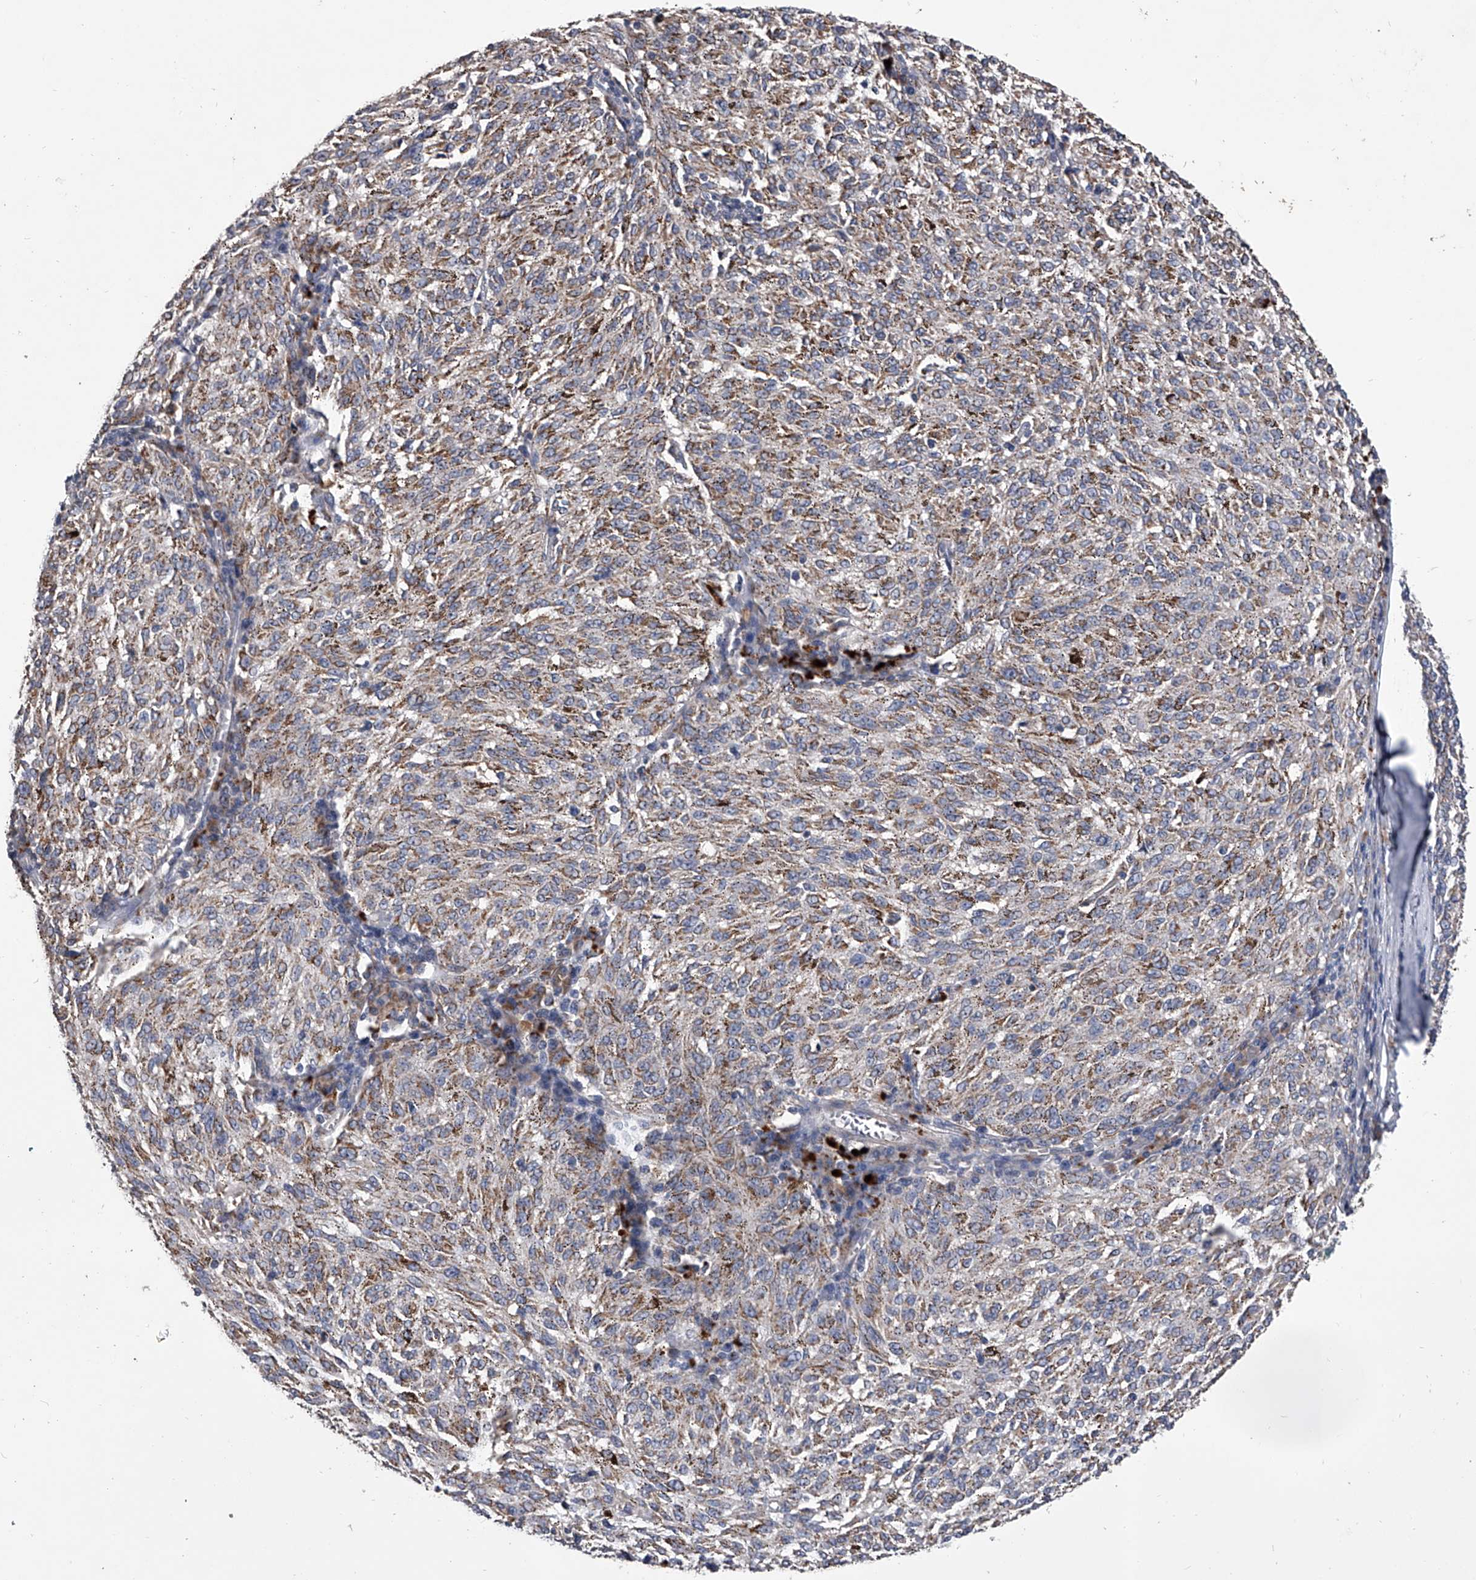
{"staining": {"intensity": "weak", "quantity": "25%-75%", "location": "cytoplasmic/membranous"}, "tissue": "melanoma", "cell_type": "Tumor cells", "image_type": "cancer", "snomed": [{"axis": "morphology", "description": "Malignant melanoma, NOS"}, {"axis": "topography", "description": "Skin"}], "caption": "Immunohistochemistry (DAB (3,3'-diaminobenzidine)) staining of human malignant melanoma shows weak cytoplasmic/membranous protein staining in about 25%-75% of tumor cells.", "gene": "NRP1", "patient": {"sex": "female", "age": 72}}